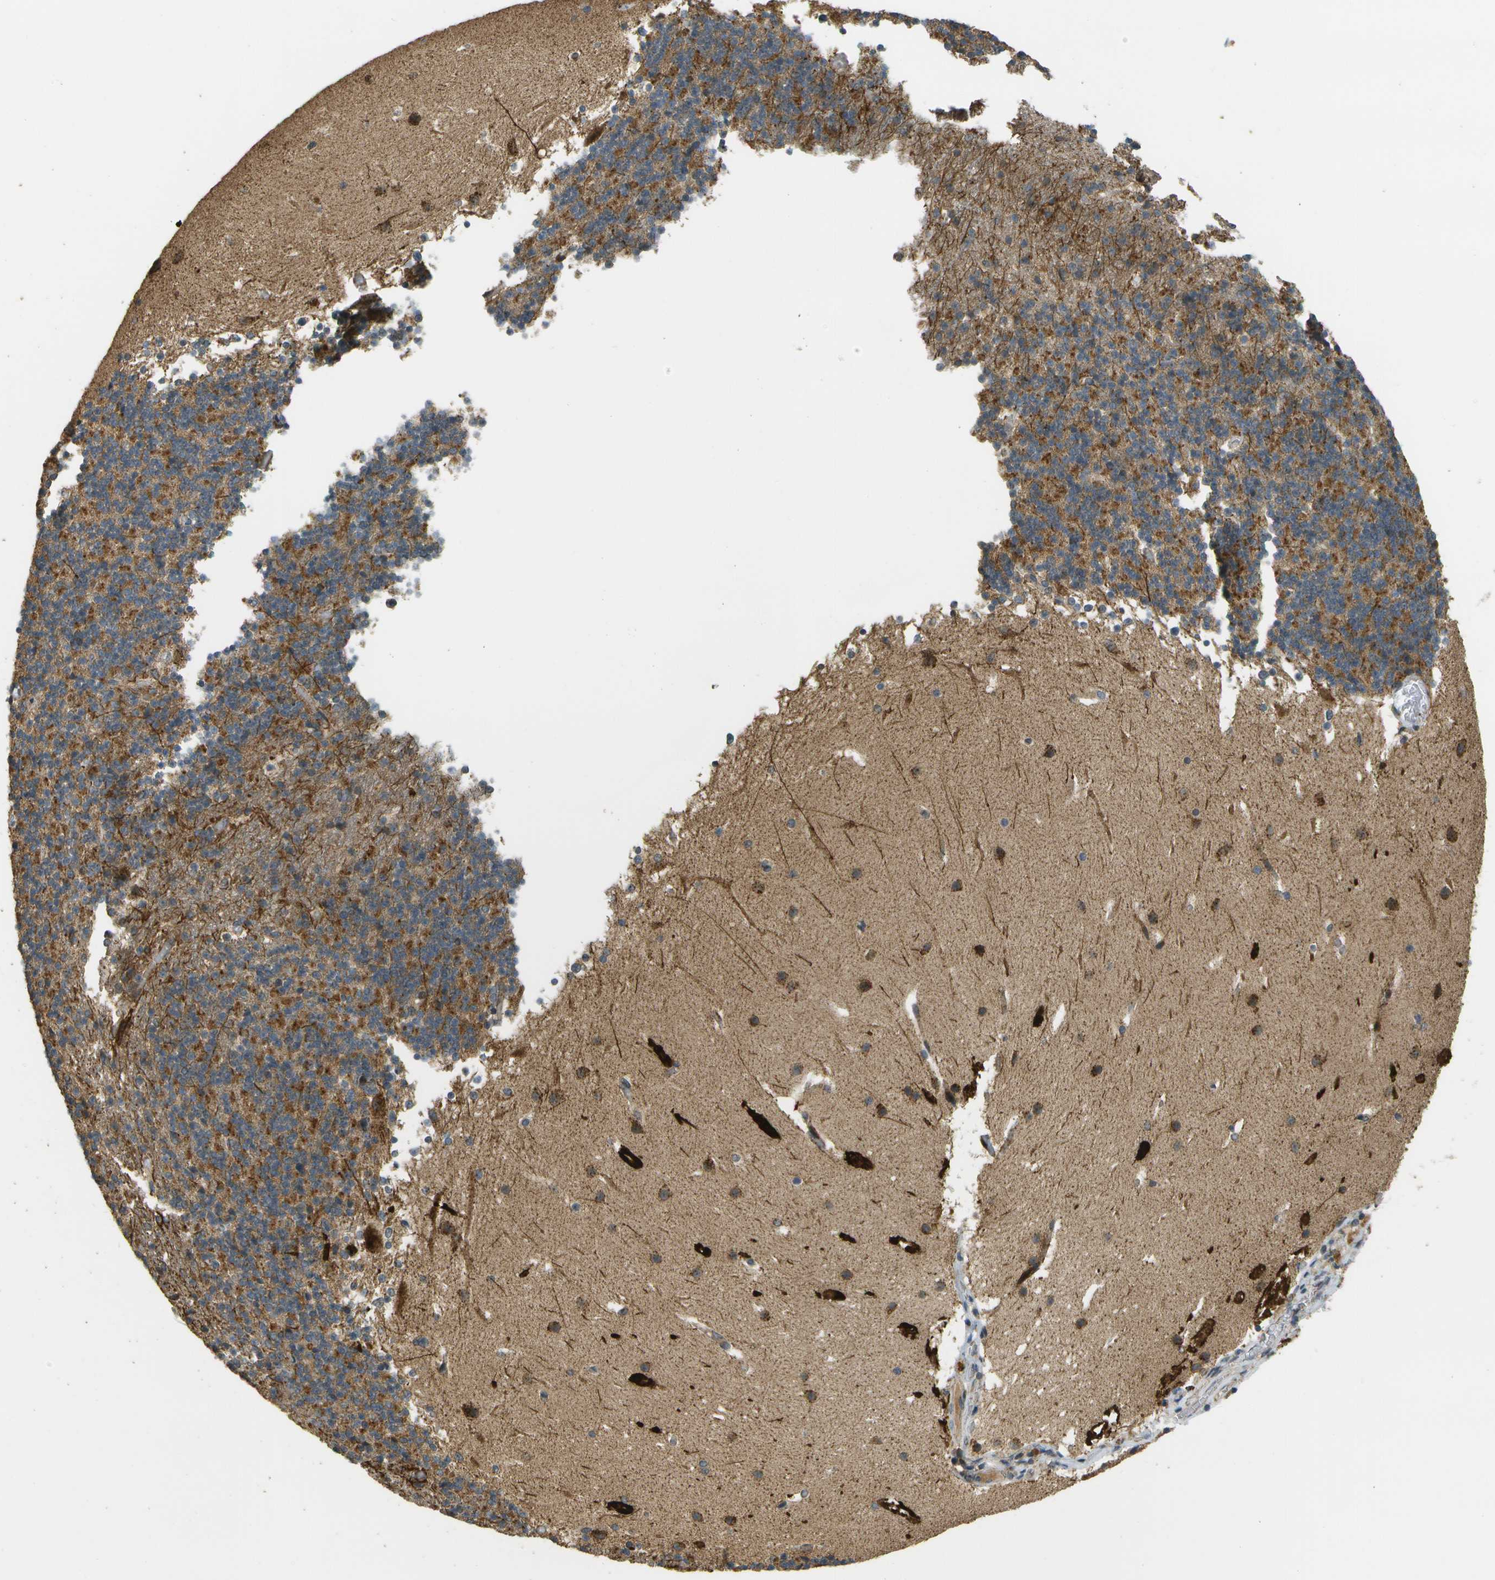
{"staining": {"intensity": "strong", "quantity": ">75%", "location": "cytoplasmic/membranous"}, "tissue": "cerebellum", "cell_type": "Cells in granular layer", "image_type": "normal", "snomed": [{"axis": "morphology", "description": "Normal tissue, NOS"}, {"axis": "topography", "description": "Cerebellum"}], "caption": "Immunohistochemistry image of benign cerebellum: human cerebellum stained using immunohistochemistry (IHC) reveals high levels of strong protein expression localized specifically in the cytoplasmic/membranous of cells in granular layer, appearing as a cytoplasmic/membranous brown color.", "gene": "LRP12", "patient": {"sex": "male", "age": 45}}